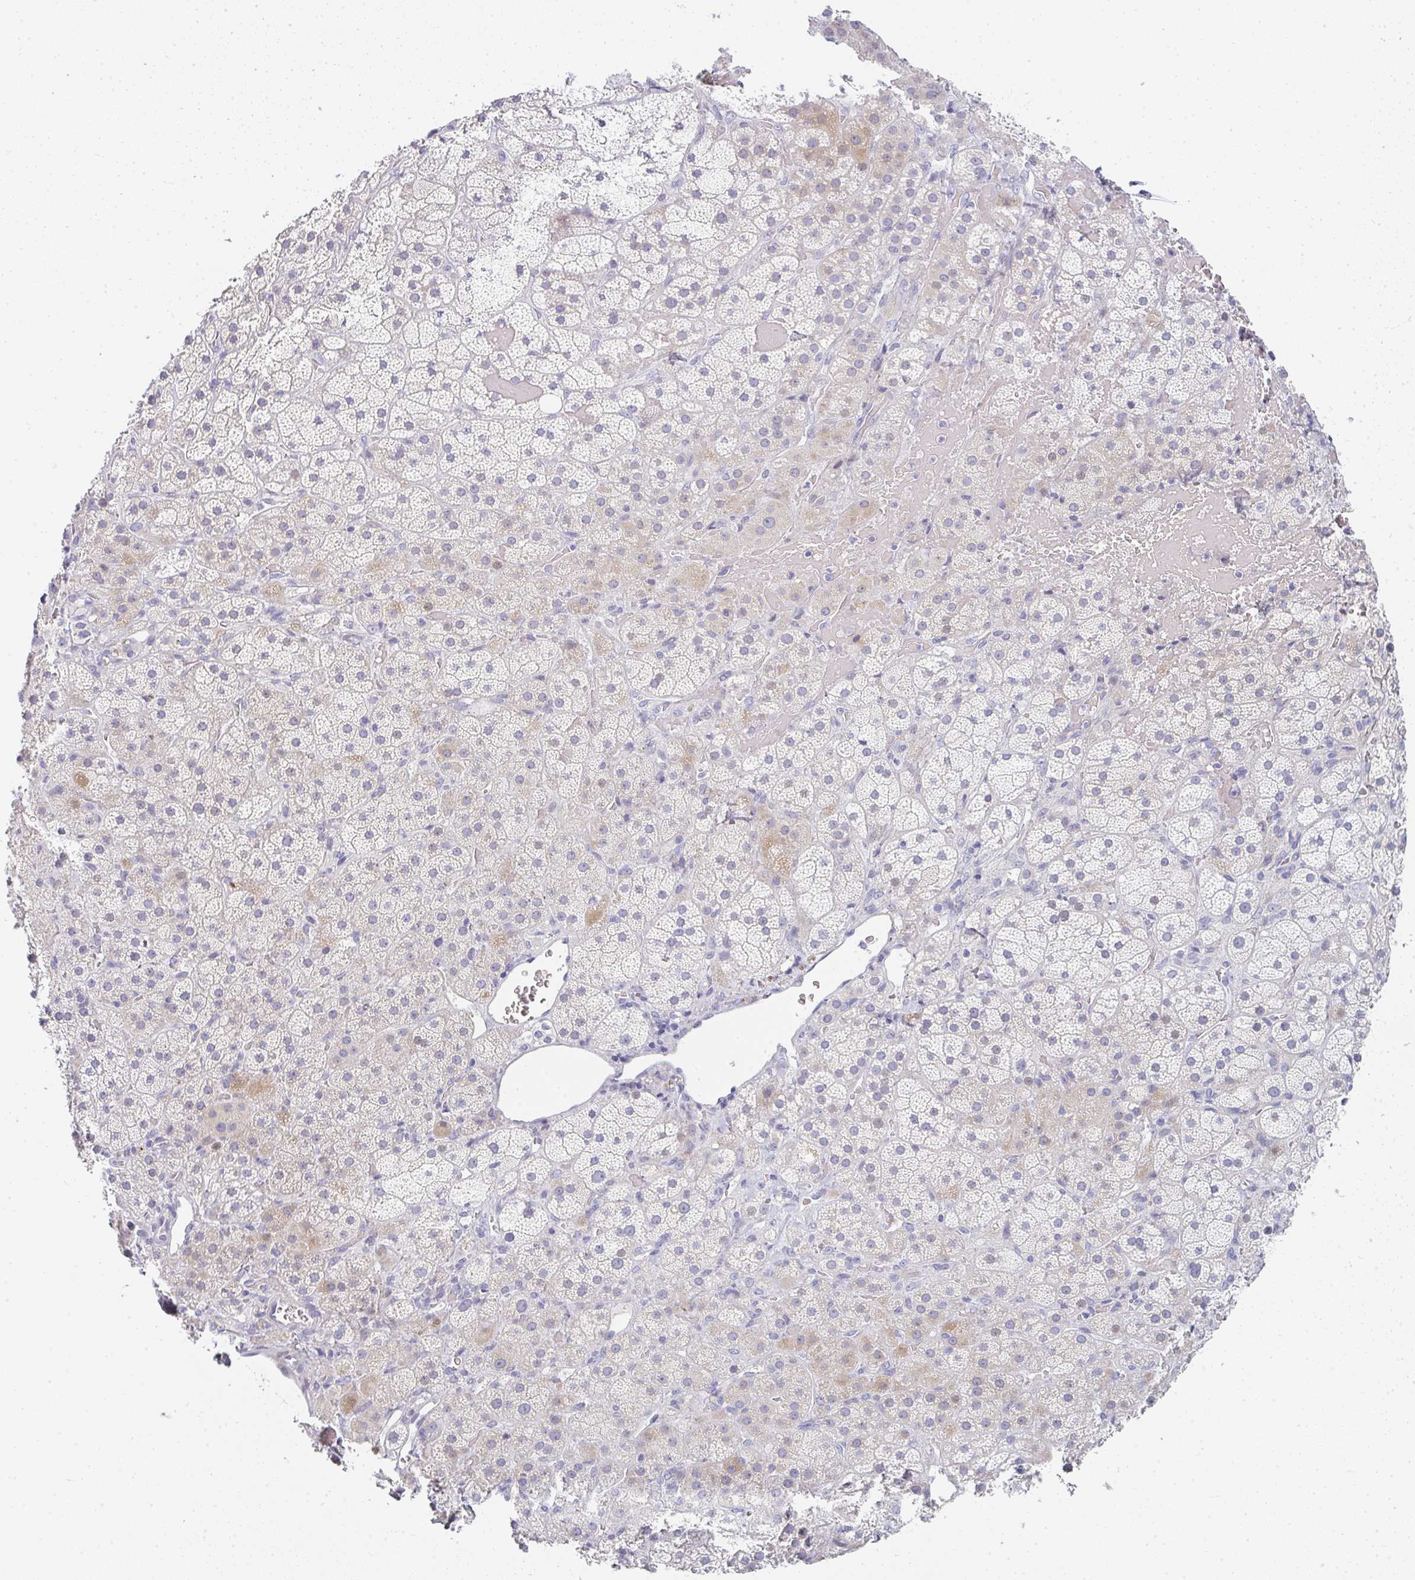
{"staining": {"intensity": "moderate", "quantity": "<25%", "location": "cytoplasmic/membranous"}, "tissue": "adrenal gland", "cell_type": "Glandular cells", "image_type": "normal", "snomed": [{"axis": "morphology", "description": "Normal tissue, NOS"}, {"axis": "topography", "description": "Adrenal gland"}], "caption": "Unremarkable adrenal gland exhibits moderate cytoplasmic/membranous expression in about <25% of glandular cells The staining was performed using DAB to visualize the protein expression in brown, while the nuclei were stained in blue with hematoxylin (Magnification: 20x)..", "gene": "NEU2", "patient": {"sex": "male", "age": 57}}